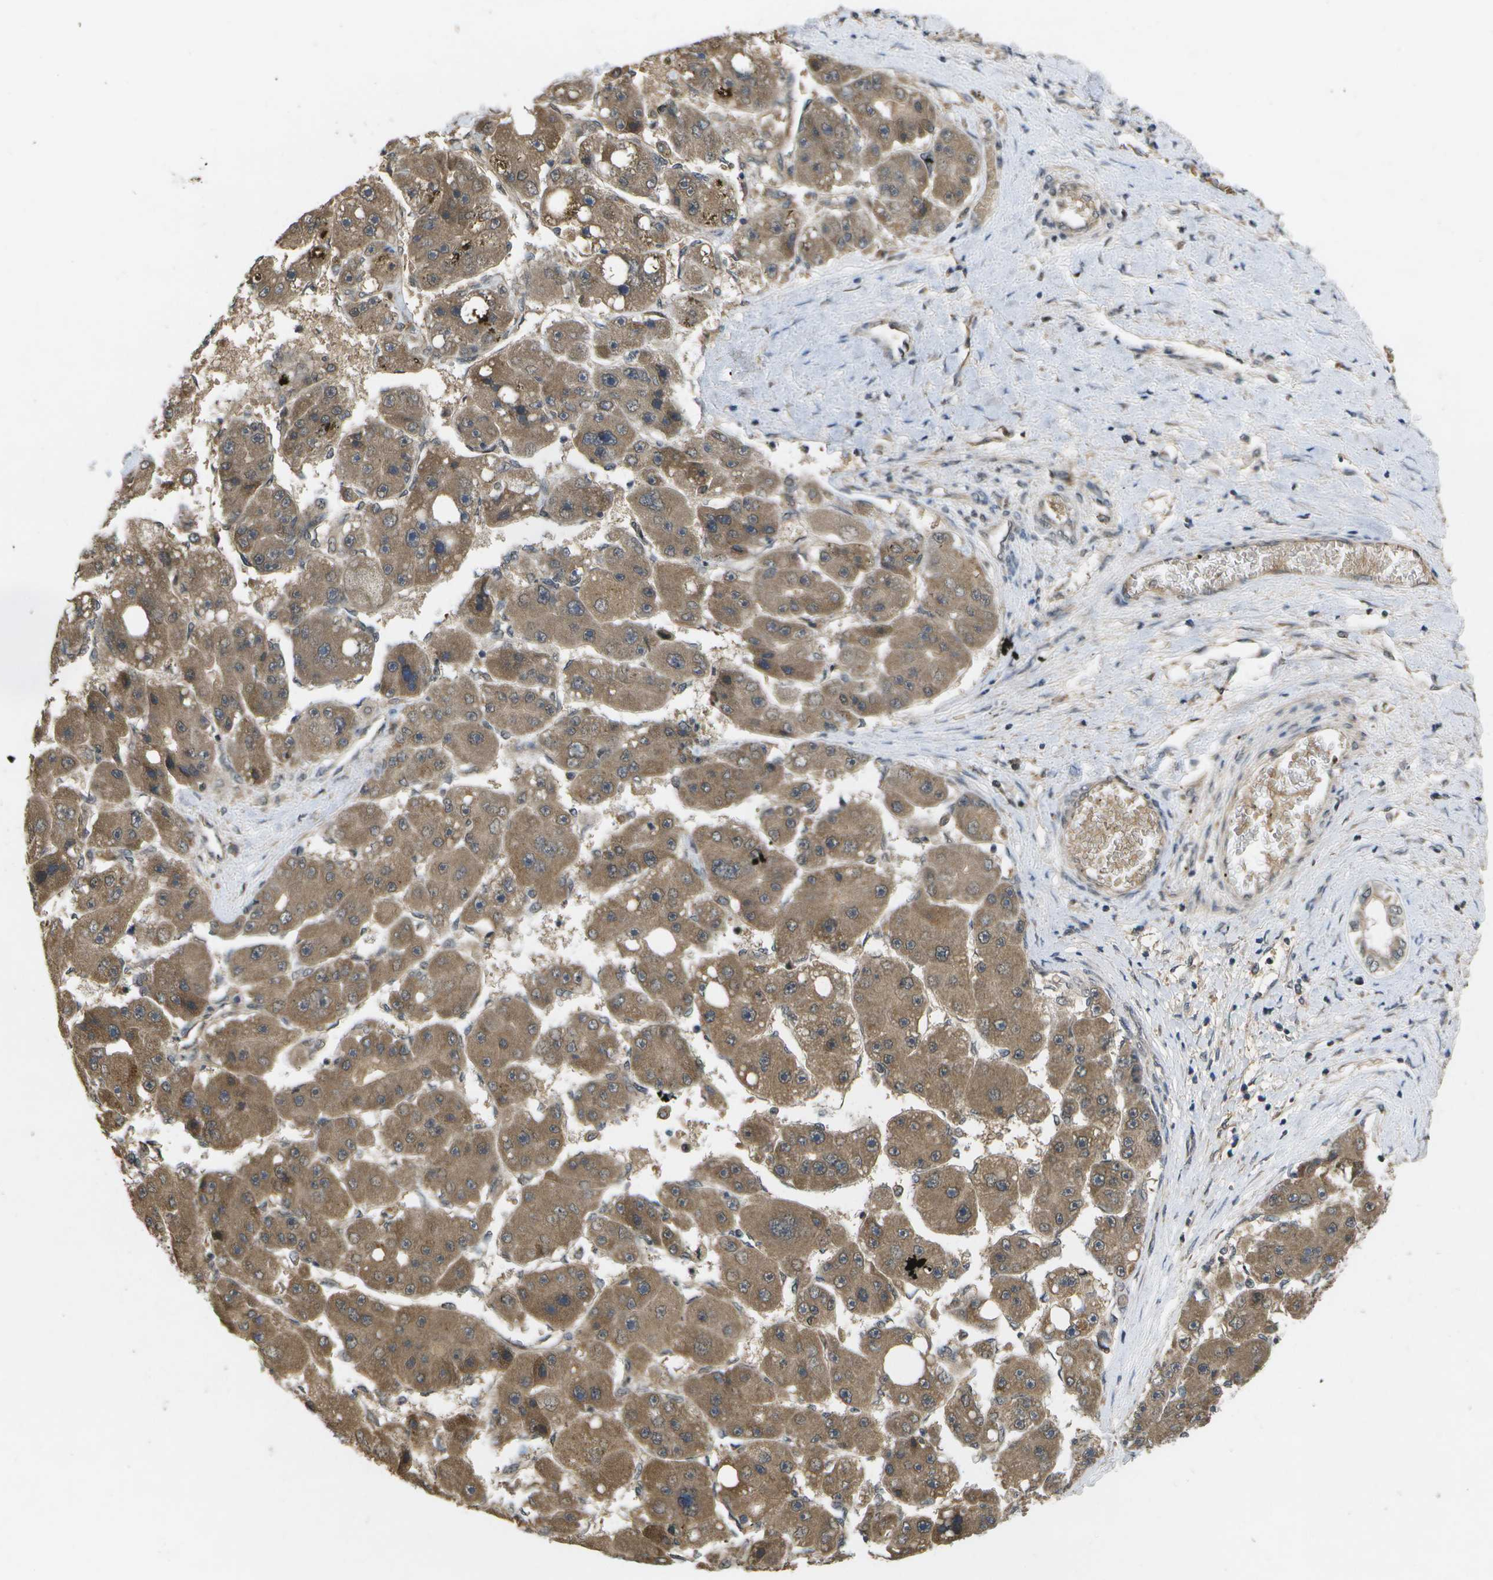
{"staining": {"intensity": "moderate", "quantity": ">75%", "location": "cytoplasmic/membranous"}, "tissue": "liver cancer", "cell_type": "Tumor cells", "image_type": "cancer", "snomed": [{"axis": "morphology", "description": "Carcinoma, Hepatocellular, NOS"}, {"axis": "topography", "description": "Liver"}], "caption": "Approximately >75% of tumor cells in hepatocellular carcinoma (liver) display moderate cytoplasmic/membranous protein staining as visualized by brown immunohistochemical staining.", "gene": "ALAS1", "patient": {"sex": "female", "age": 61}}